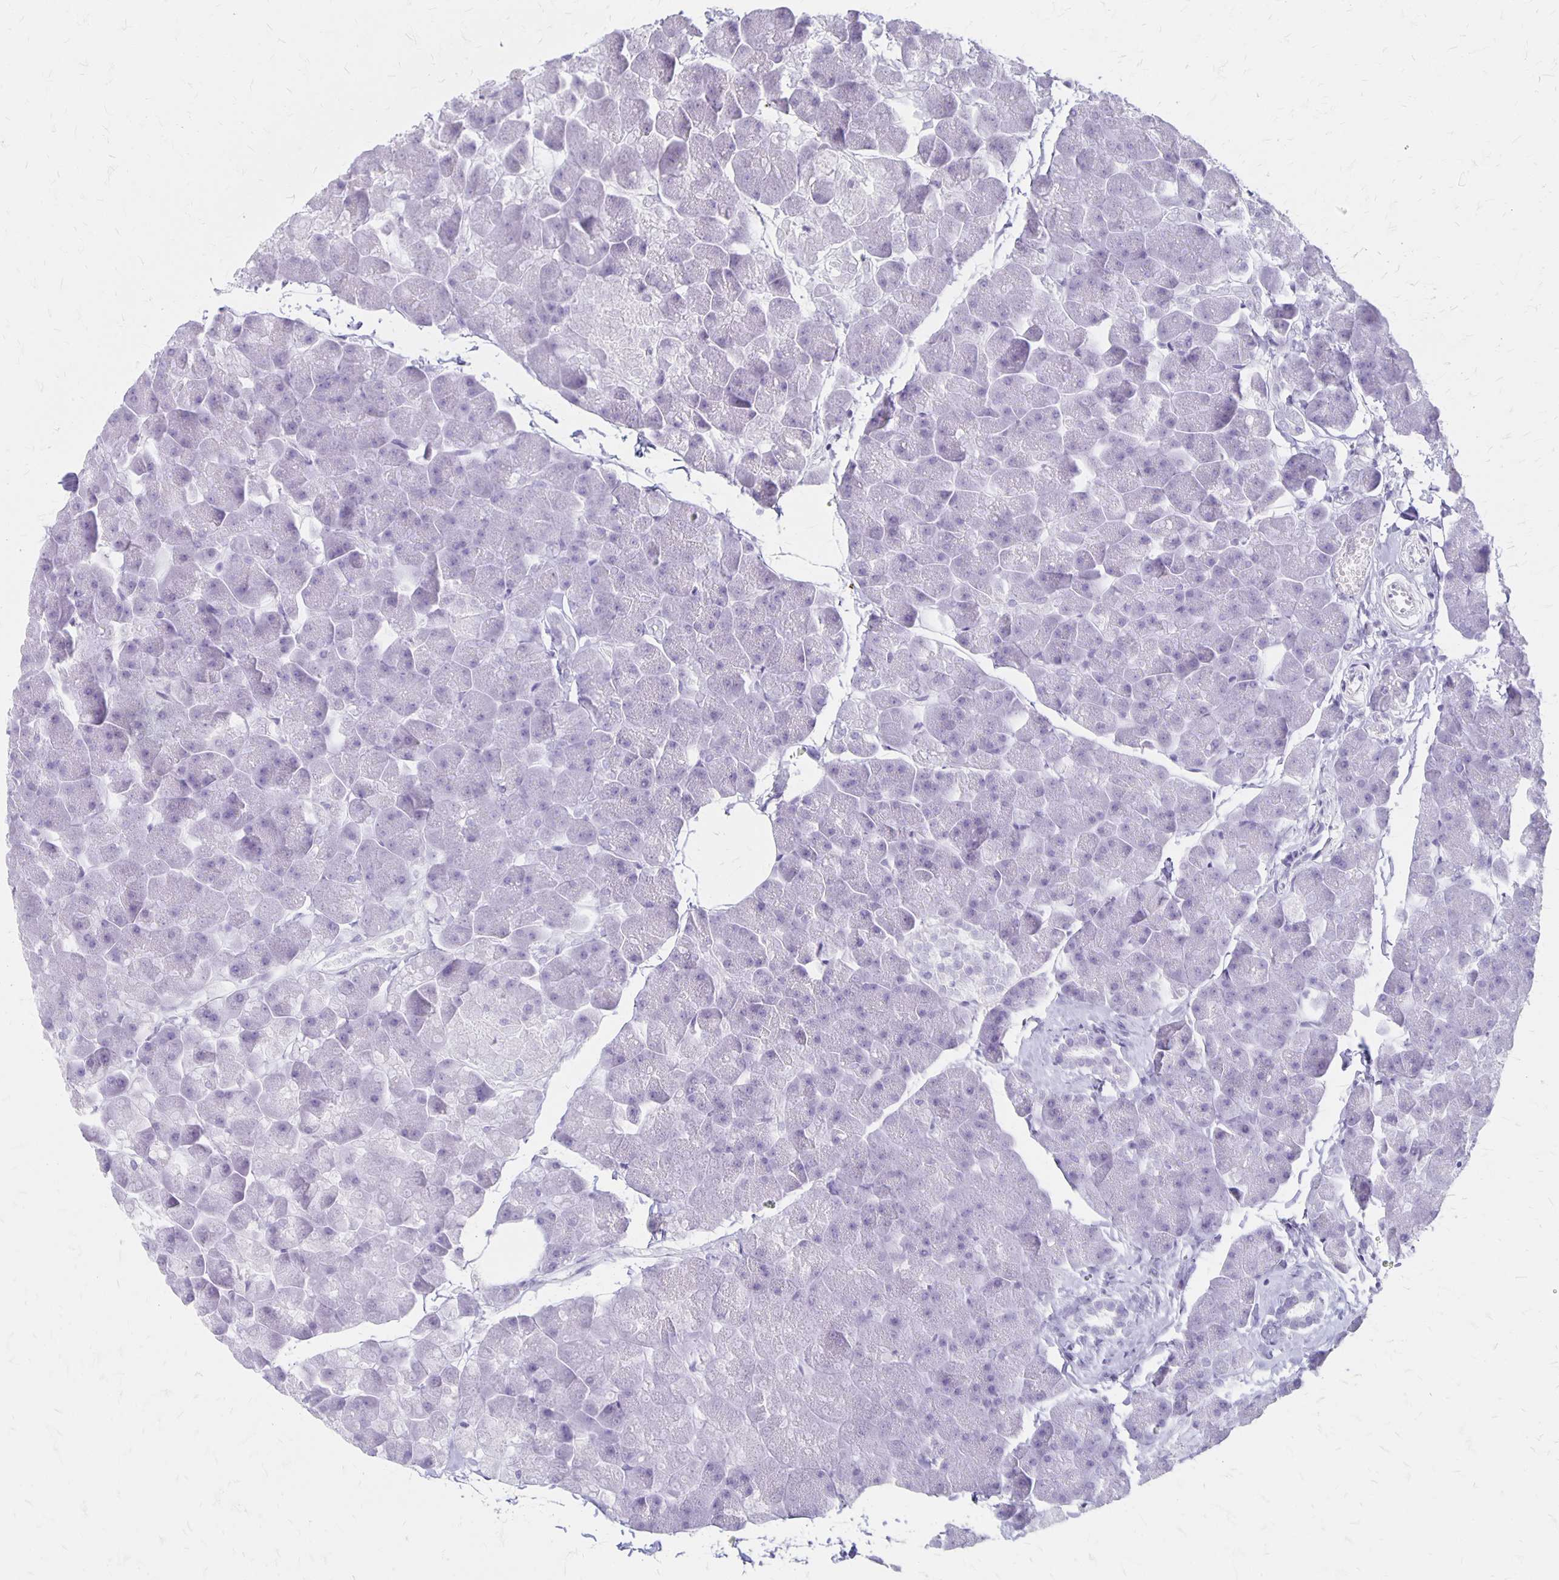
{"staining": {"intensity": "negative", "quantity": "none", "location": "none"}, "tissue": "pancreas", "cell_type": "Exocrine glandular cells", "image_type": "normal", "snomed": [{"axis": "morphology", "description": "Normal tissue, NOS"}, {"axis": "topography", "description": "Pancreas"}], "caption": "Immunohistochemistry of normal pancreas demonstrates no expression in exocrine glandular cells. (Brightfield microscopy of DAB IHC at high magnification).", "gene": "MAGEC2", "patient": {"sex": "male", "age": 35}}